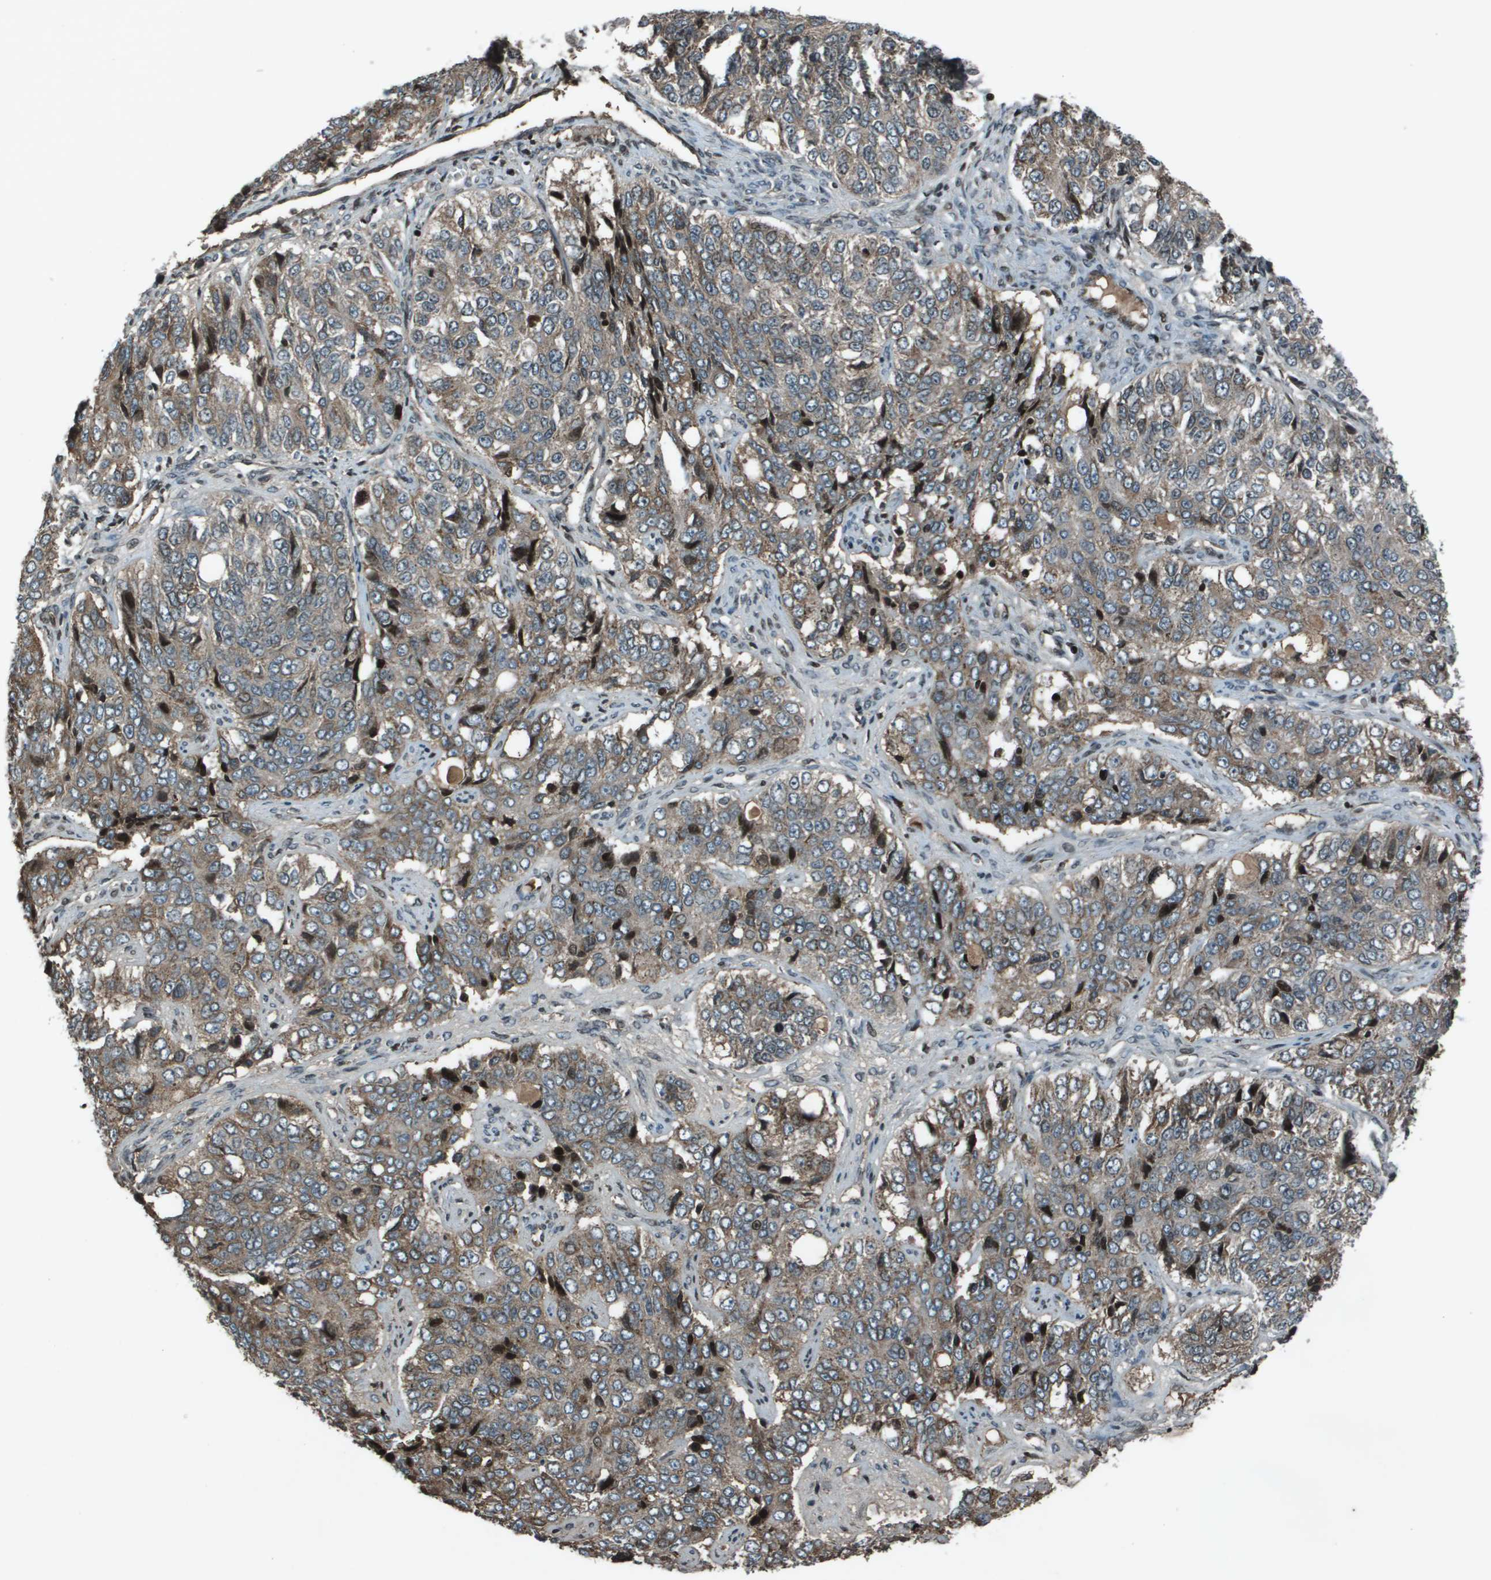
{"staining": {"intensity": "moderate", "quantity": ">75%", "location": "cytoplasmic/membranous"}, "tissue": "ovarian cancer", "cell_type": "Tumor cells", "image_type": "cancer", "snomed": [{"axis": "morphology", "description": "Carcinoma, endometroid"}, {"axis": "topography", "description": "Ovary"}], "caption": "Tumor cells show moderate cytoplasmic/membranous staining in about >75% of cells in ovarian cancer (endometroid carcinoma). Using DAB (3,3'-diaminobenzidine) (brown) and hematoxylin (blue) stains, captured at high magnification using brightfield microscopy.", "gene": "CXCL12", "patient": {"sex": "female", "age": 51}}